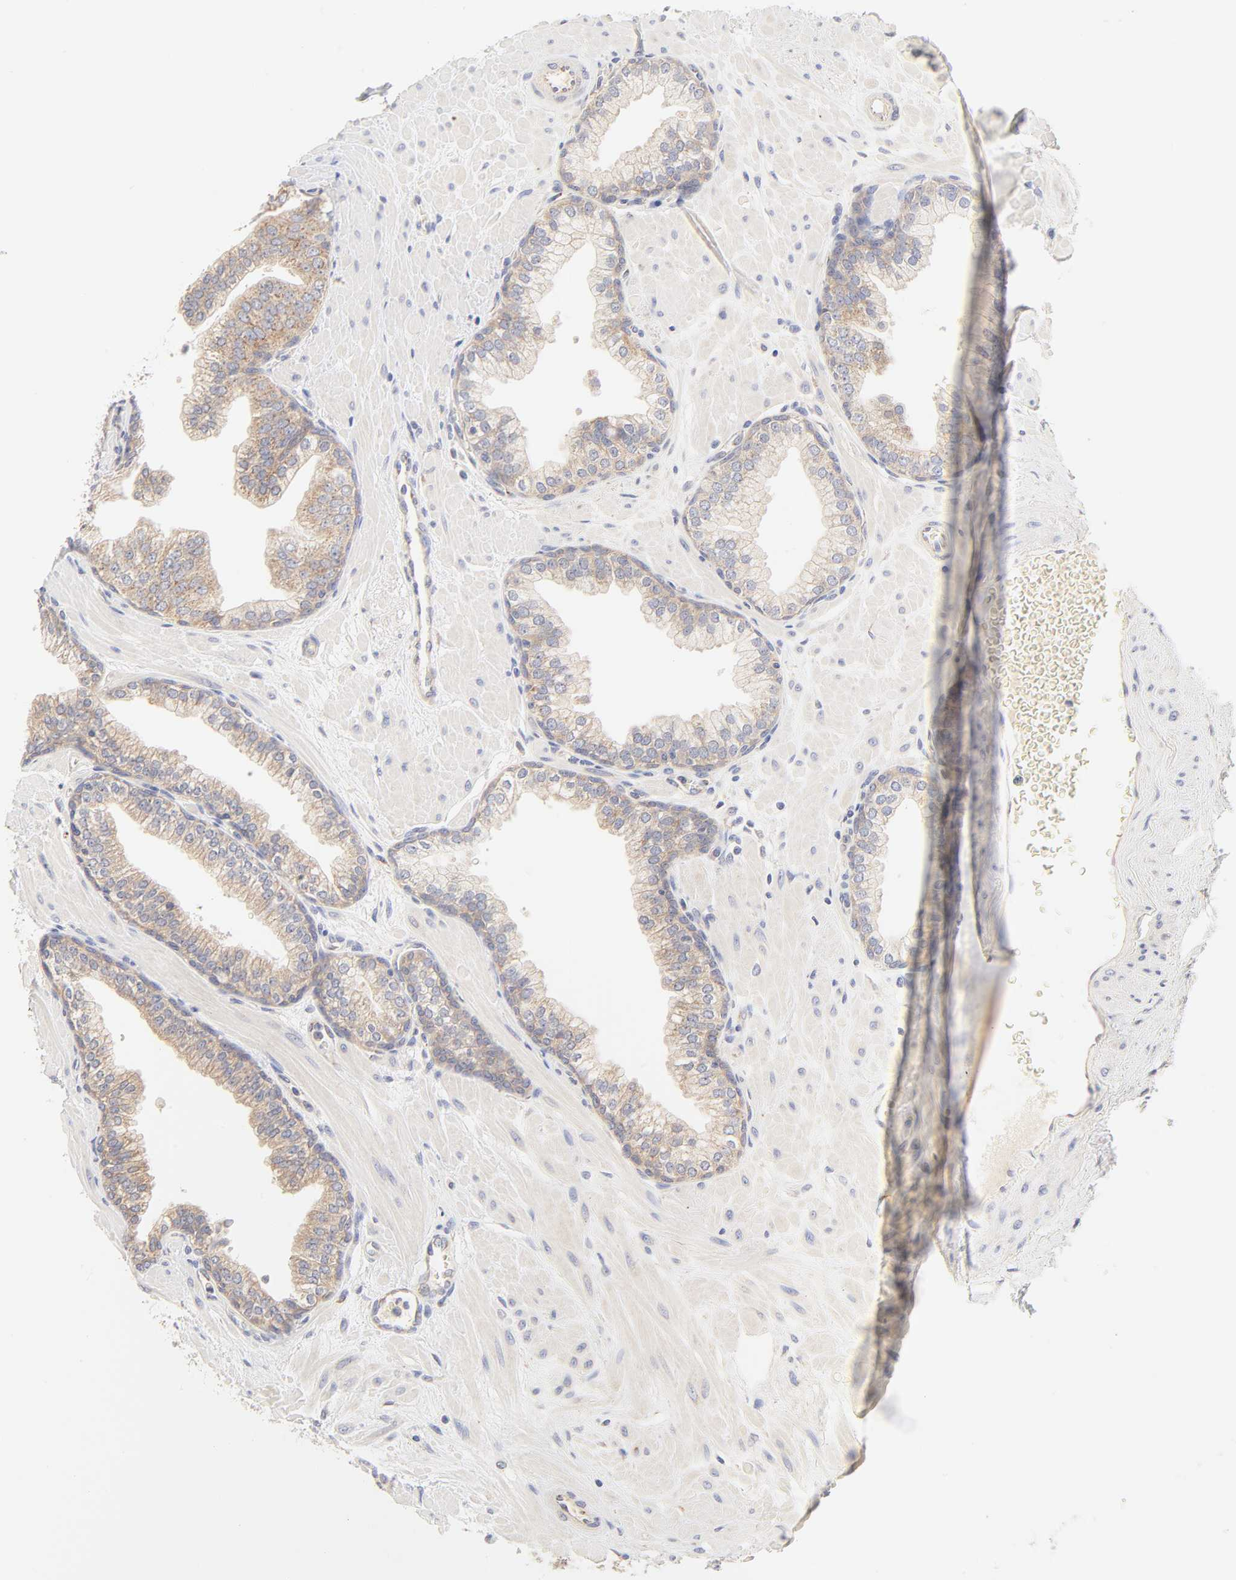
{"staining": {"intensity": "weak", "quantity": ">75%", "location": "cytoplasmic/membranous"}, "tissue": "prostate", "cell_type": "Glandular cells", "image_type": "normal", "snomed": [{"axis": "morphology", "description": "Normal tissue, NOS"}, {"axis": "topography", "description": "Prostate"}], "caption": "Brown immunohistochemical staining in normal human prostate exhibits weak cytoplasmic/membranous positivity in approximately >75% of glandular cells. (DAB = brown stain, brightfield microscopy at high magnification).", "gene": "MTERF2", "patient": {"sex": "male", "age": 60}}